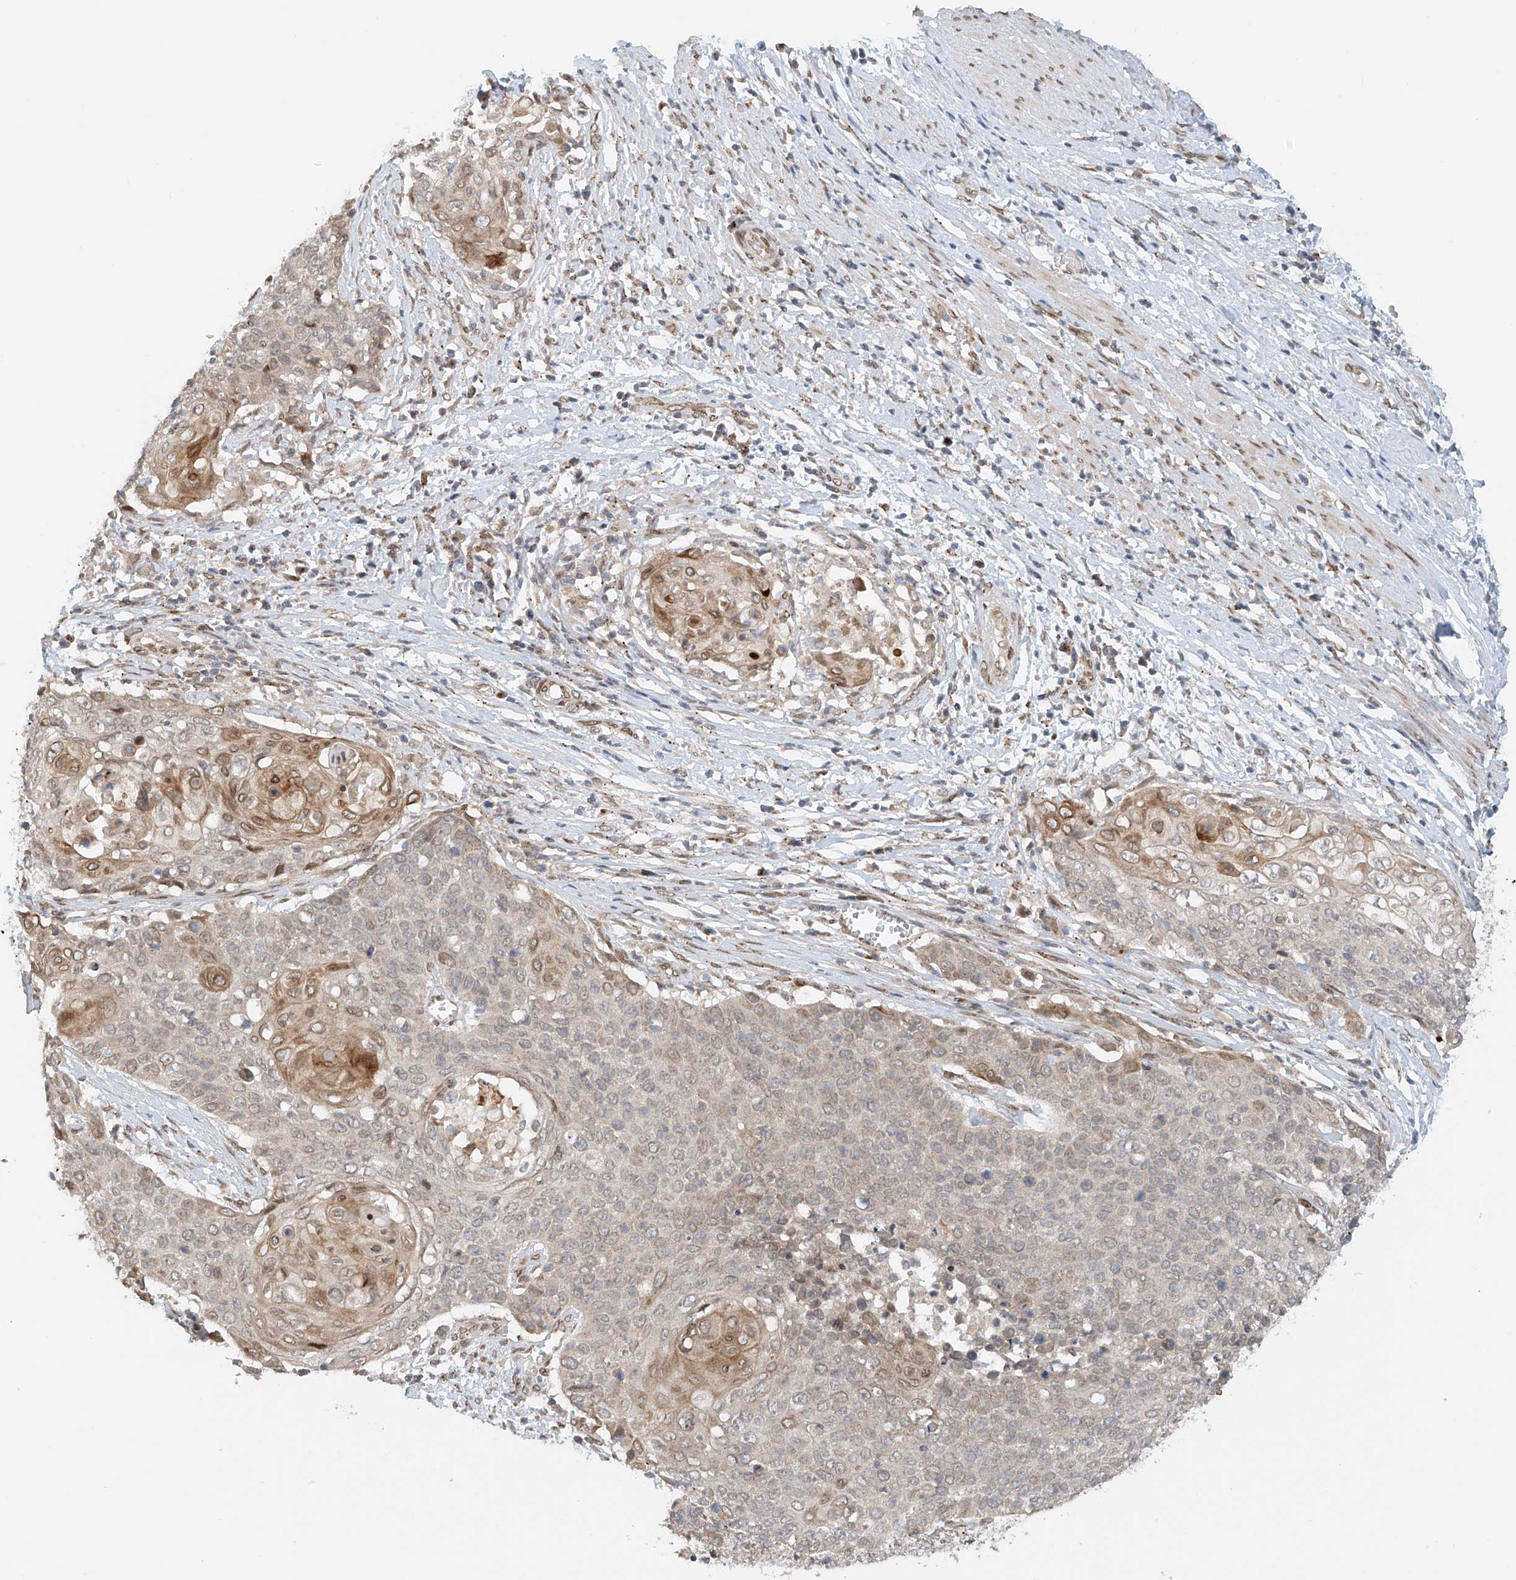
{"staining": {"intensity": "moderate", "quantity": "<25%", "location": "cytoplasmic/membranous"}, "tissue": "cervical cancer", "cell_type": "Tumor cells", "image_type": "cancer", "snomed": [{"axis": "morphology", "description": "Squamous cell carcinoma, NOS"}, {"axis": "topography", "description": "Cervix"}], "caption": "Brown immunohistochemical staining in cervical cancer exhibits moderate cytoplasmic/membranous staining in about <25% of tumor cells.", "gene": "STARD9", "patient": {"sex": "female", "age": 39}}